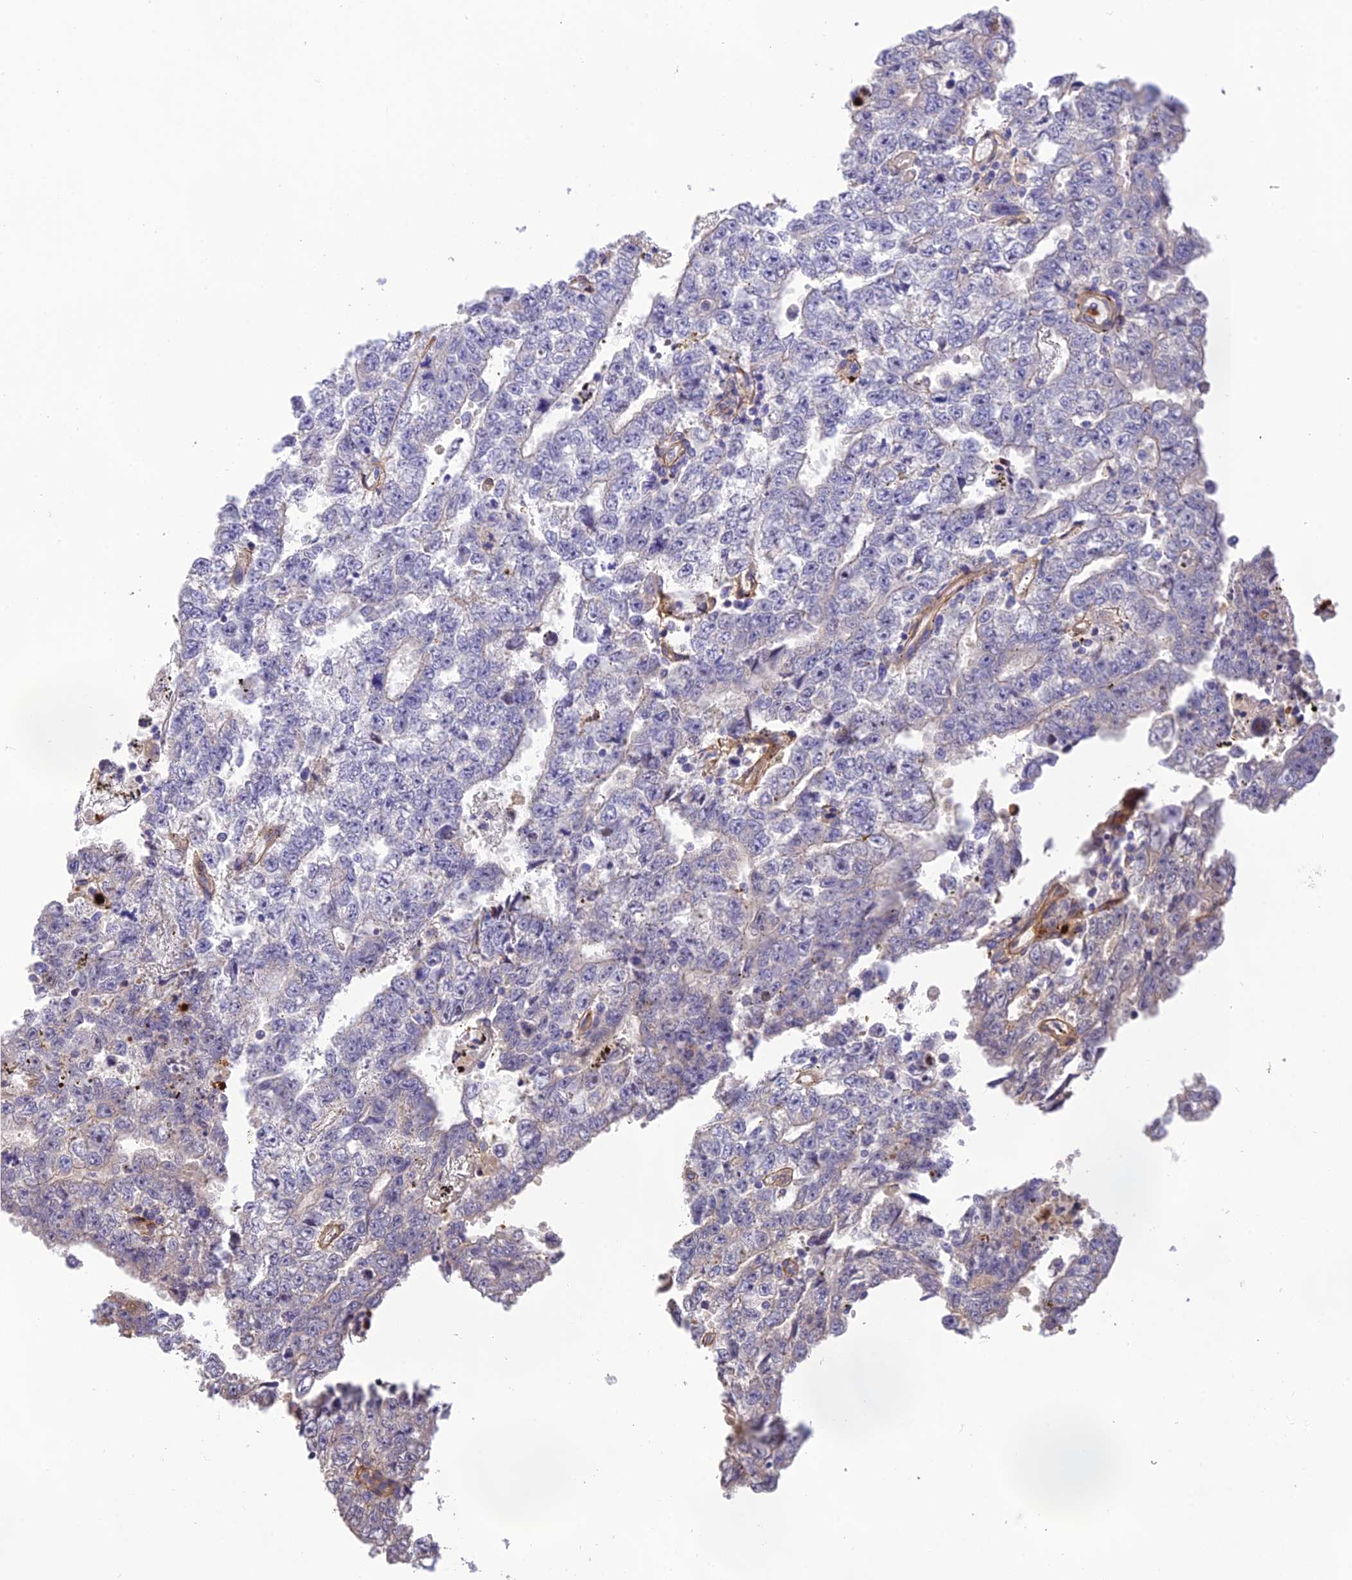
{"staining": {"intensity": "negative", "quantity": "none", "location": "none"}, "tissue": "testis cancer", "cell_type": "Tumor cells", "image_type": "cancer", "snomed": [{"axis": "morphology", "description": "Carcinoma, Embryonal, NOS"}, {"axis": "topography", "description": "Testis"}], "caption": "Immunohistochemistry (IHC) histopathology image of neoplastic tissue: human embryonal carcinoma (testis) stained with DAB (3,3'-diaminobenzidine) demonstrates no significant protein staining in tumor cells. The staining was performed using DAB to visualize the protein expression in brown, while the nuclei were stained in blue with hematoxylin (Magnification: 20x).", "gene": "CPSF4L", "patient": {"sex": "male", "age": 25}}